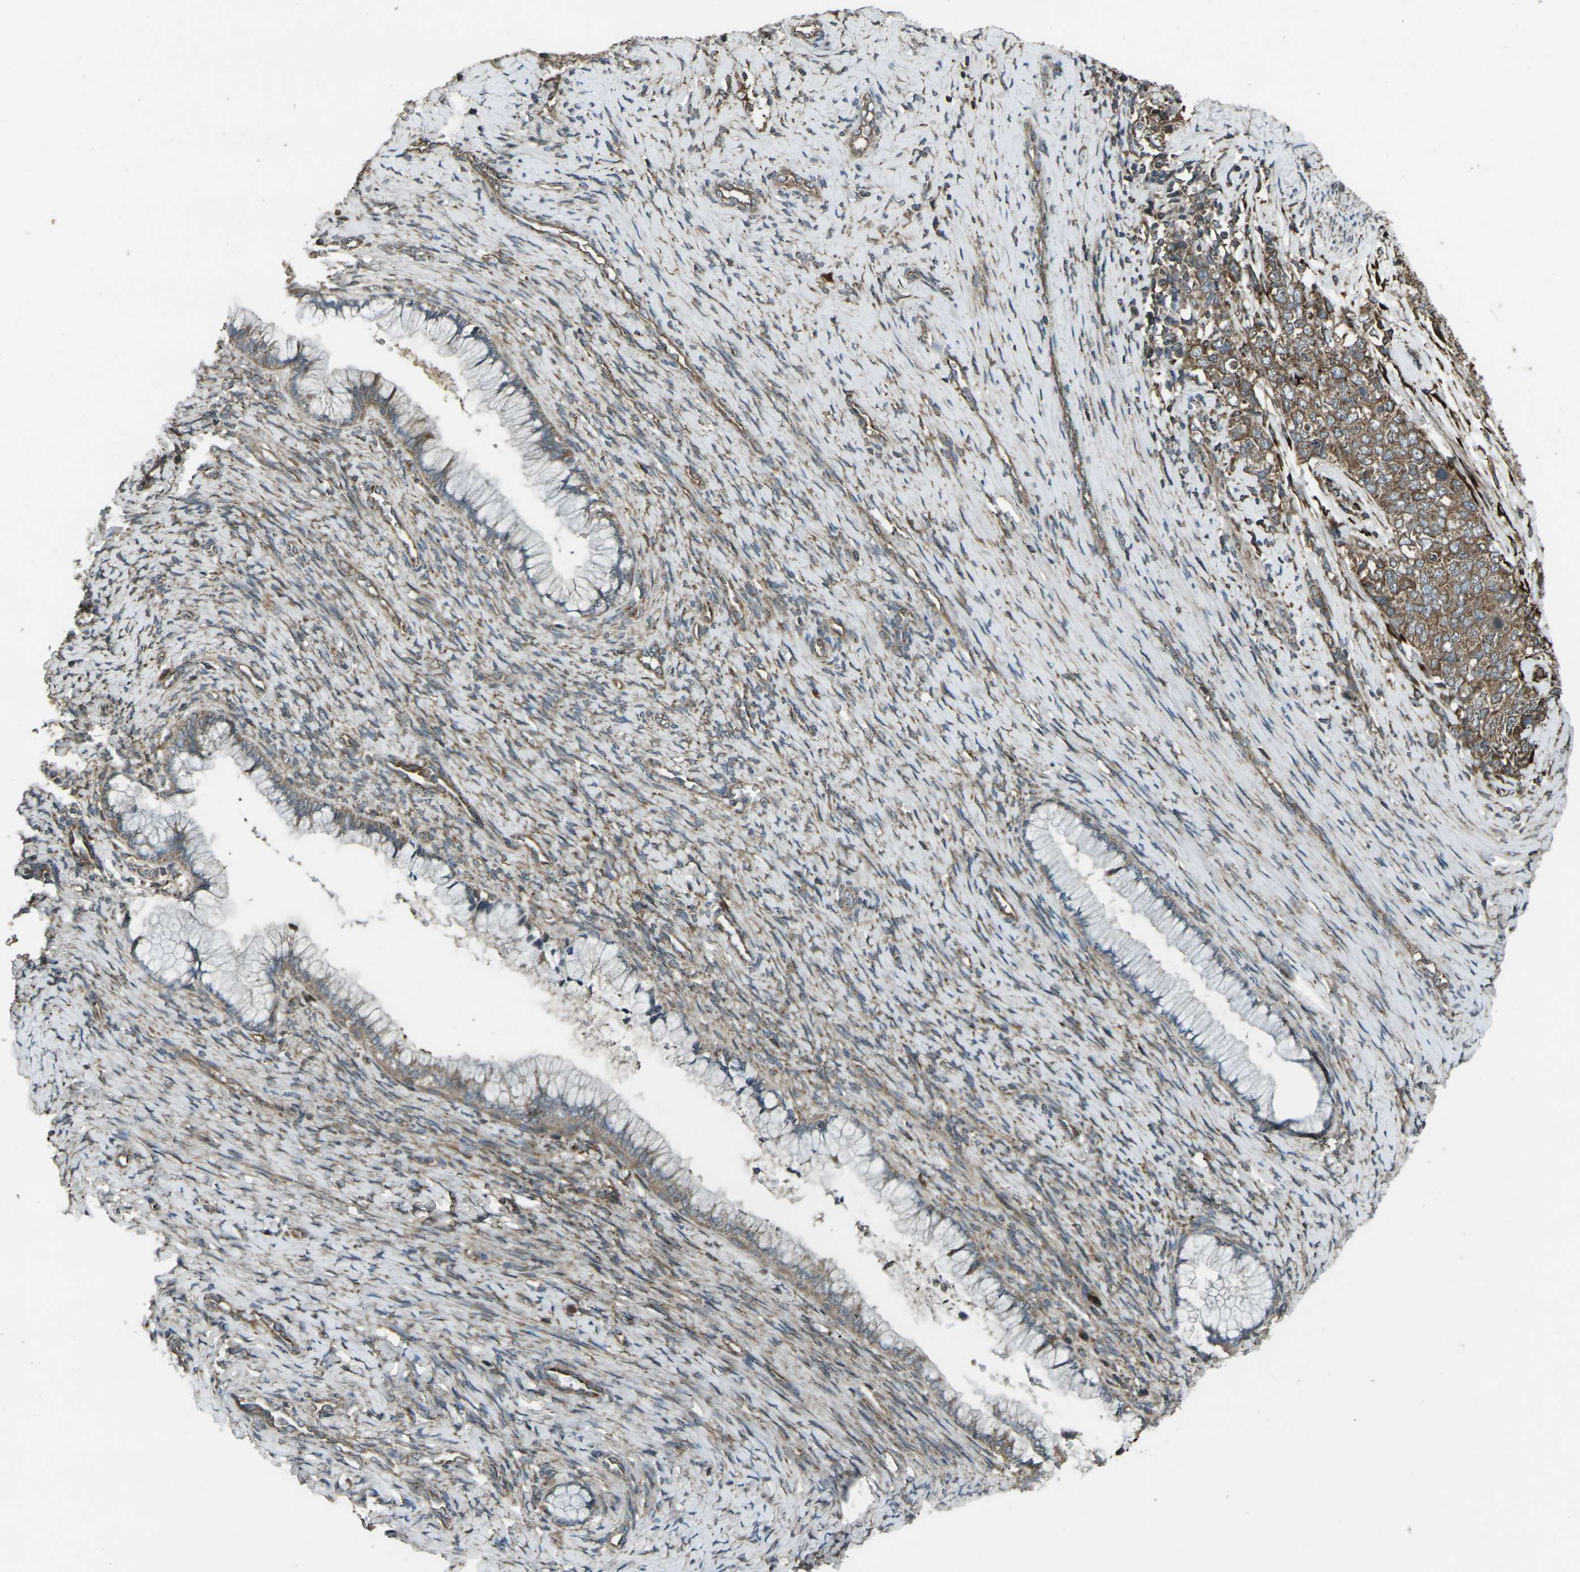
{"staining": {"intensity": "moderate", "quantity": ">75%", "location": "cytoplasmic/membranous"}, "tissue": "cervical cancer", "cell_type": "Tumor cells", "image_type": "cancer", "snomed": [{"axis": "morphology", "description": "Squamous cell carcinoma, NOS"}, {"axis": "topography", "description": "Cervix"}], "caption": "Squamous cell carcinoma (cervical) tissue shows moderate cytoplasmic/membranous expression in about >75% of tumor cells, visualized by immunohistochemistry. (DAB (3,3'-diaminobenzidine) = brown stain, brightfield microscopy at high magnification).", "gene": "LSMEM1", "patient": {"sex": "female", "age": 63}}